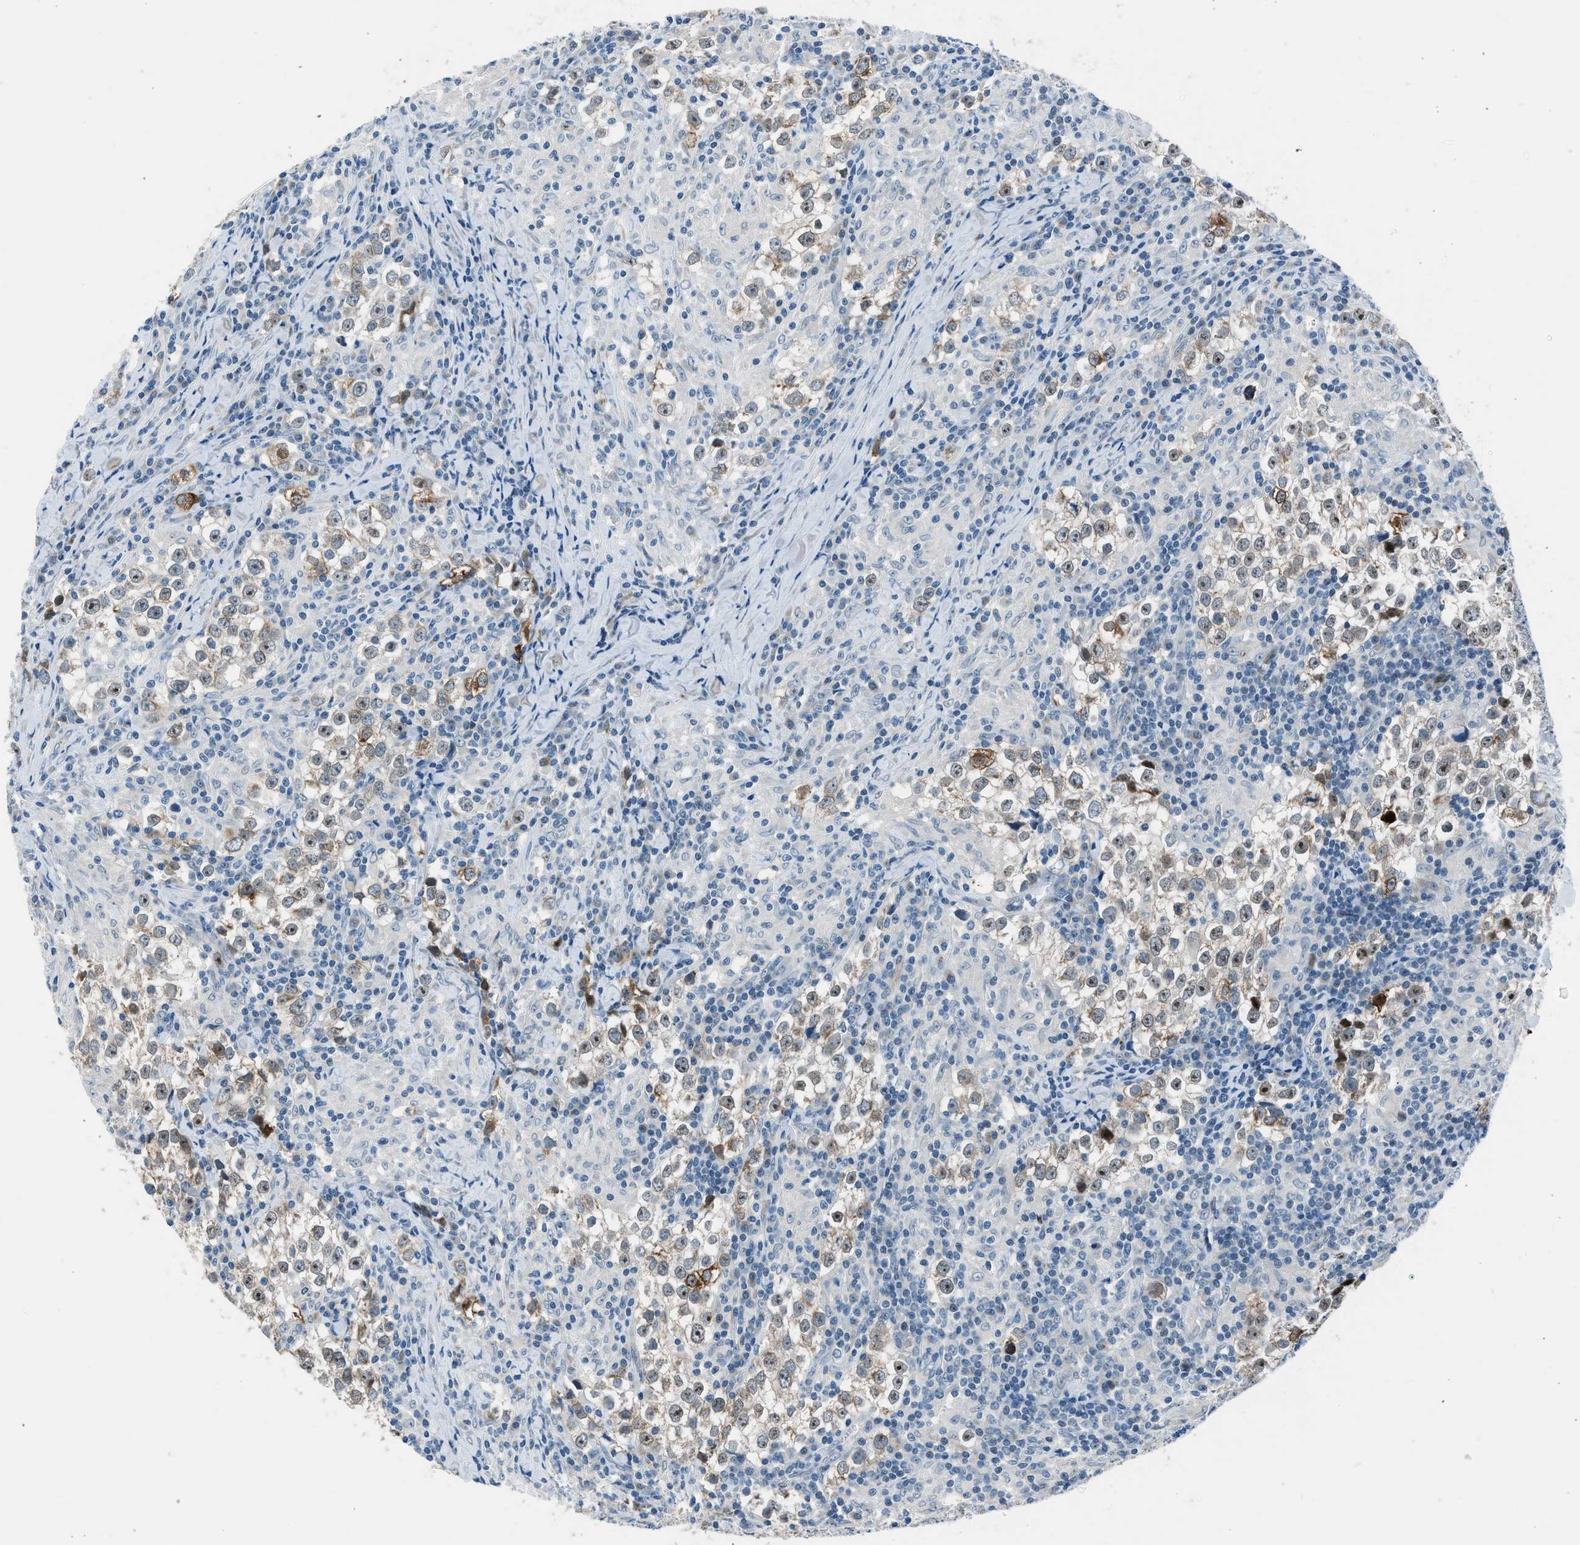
{"staining": {"intensity": "weak", "quantity": ">75%", "location": "cytoplasmic/membranous"}, "tissue": "testis cancer", "cell_type": "Tumor cells", "image_type": "cancer", "snomed": [{"axis": "morphology", "description": "Seminoma, NOS"}, {"axis": "morphology", "description": "Carcinoma, Embryonal, NOS"}, {"axis": "topography", "description": "Testis"}], "caption": "This is an image of immunohistochemistry (IHC) staining of testis cancer (embryonal carcinoma), which shows weak expression in the cytoplasmic/membranous of tumor cells.", "gene": "RNF41", "patient": {"sex": "male", "age": 36}}